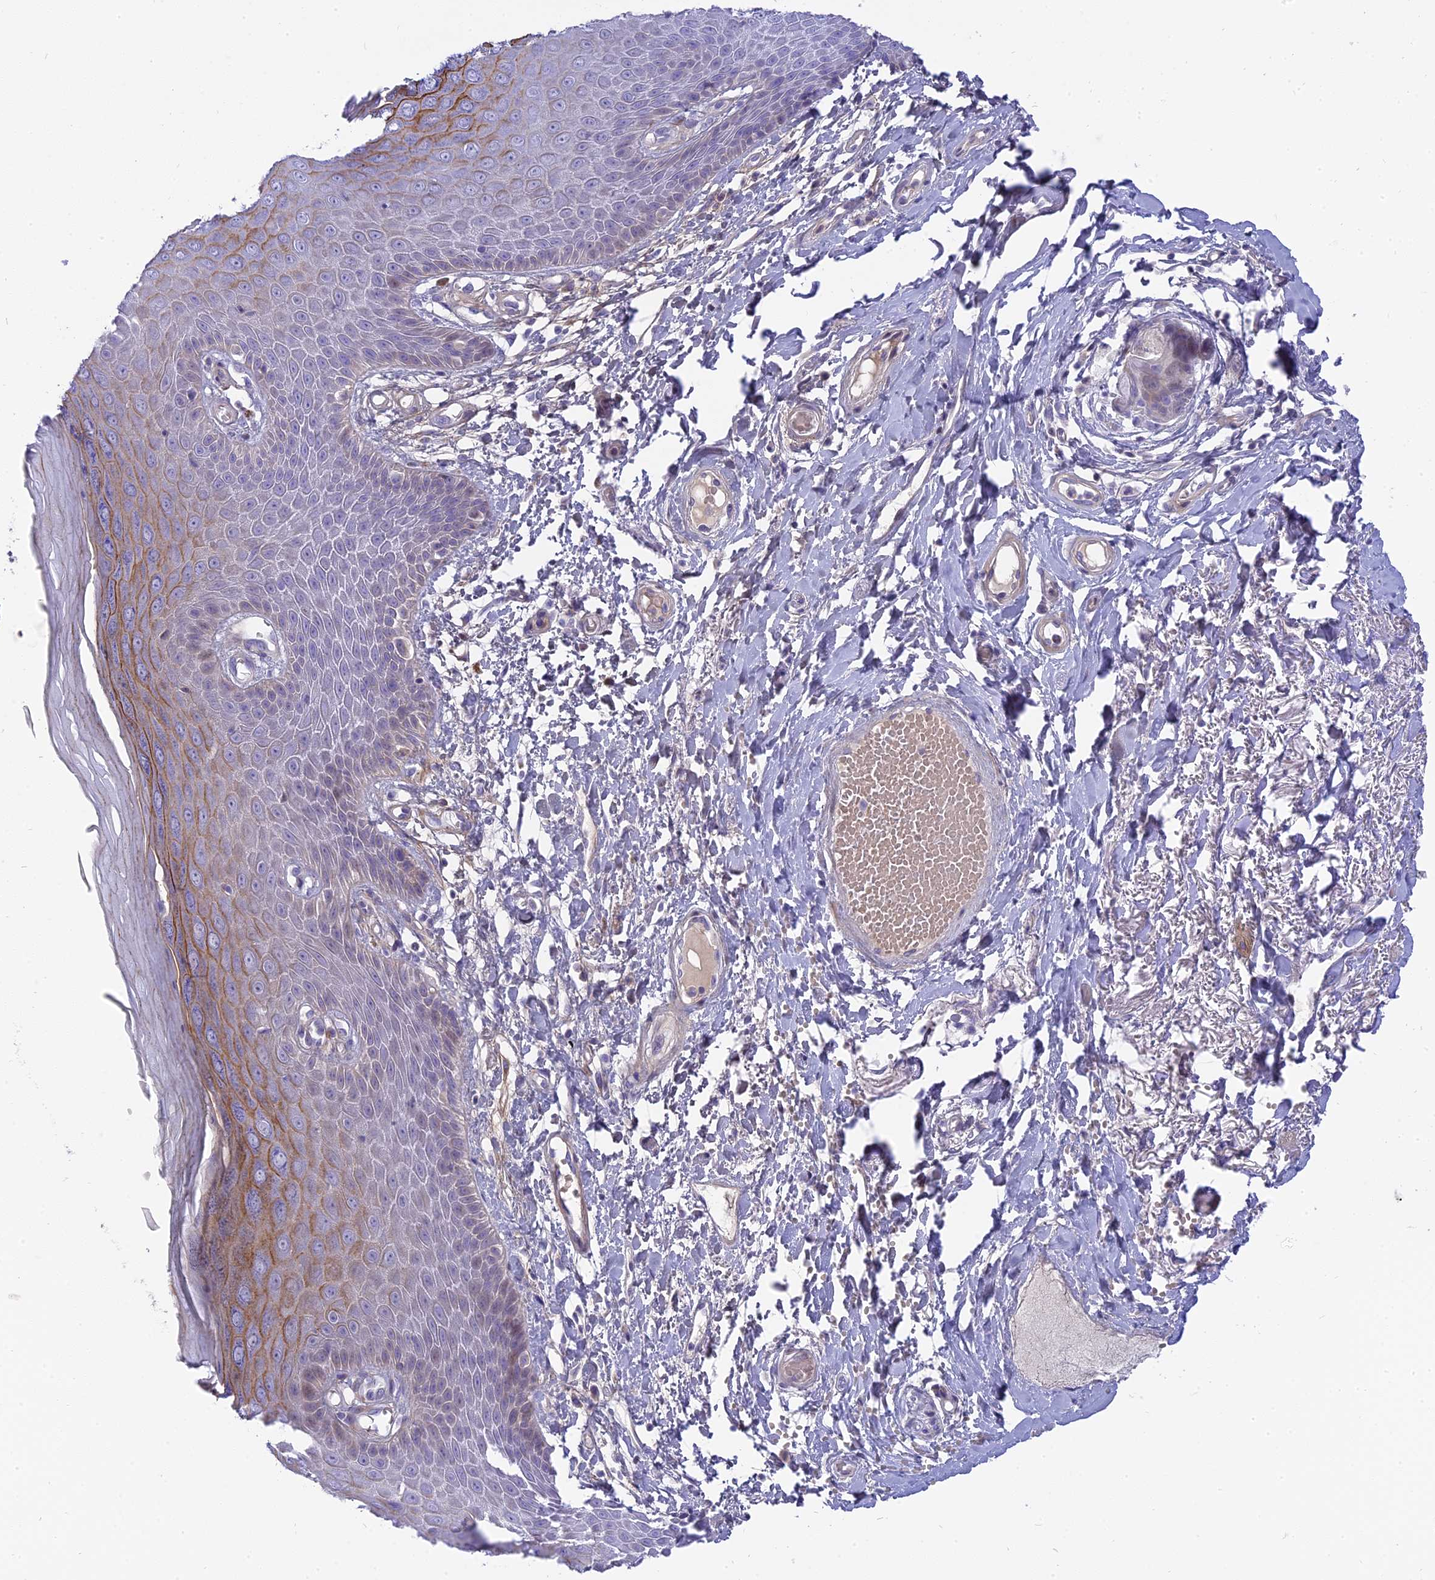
{"staining": {"intensity": "weak", "quantity": "<25%", "location": "cytoplasmic/membranous"}, "tissue": "skin", "cell_type": "Epidermal cells", "image_type": "normal", "snomed": [{"axis": "morphology", "description": "Normal tissue, NOS"}, {"axis": "topography", "description": "Anal"}], "caption": "This is a histopathology image of immunohistochemistry (IHC) staining of normal skin, which shows no staining in epidermal cells.", "gene": "MBD3L1", "patient": {"sex": "male", "age": 78}}